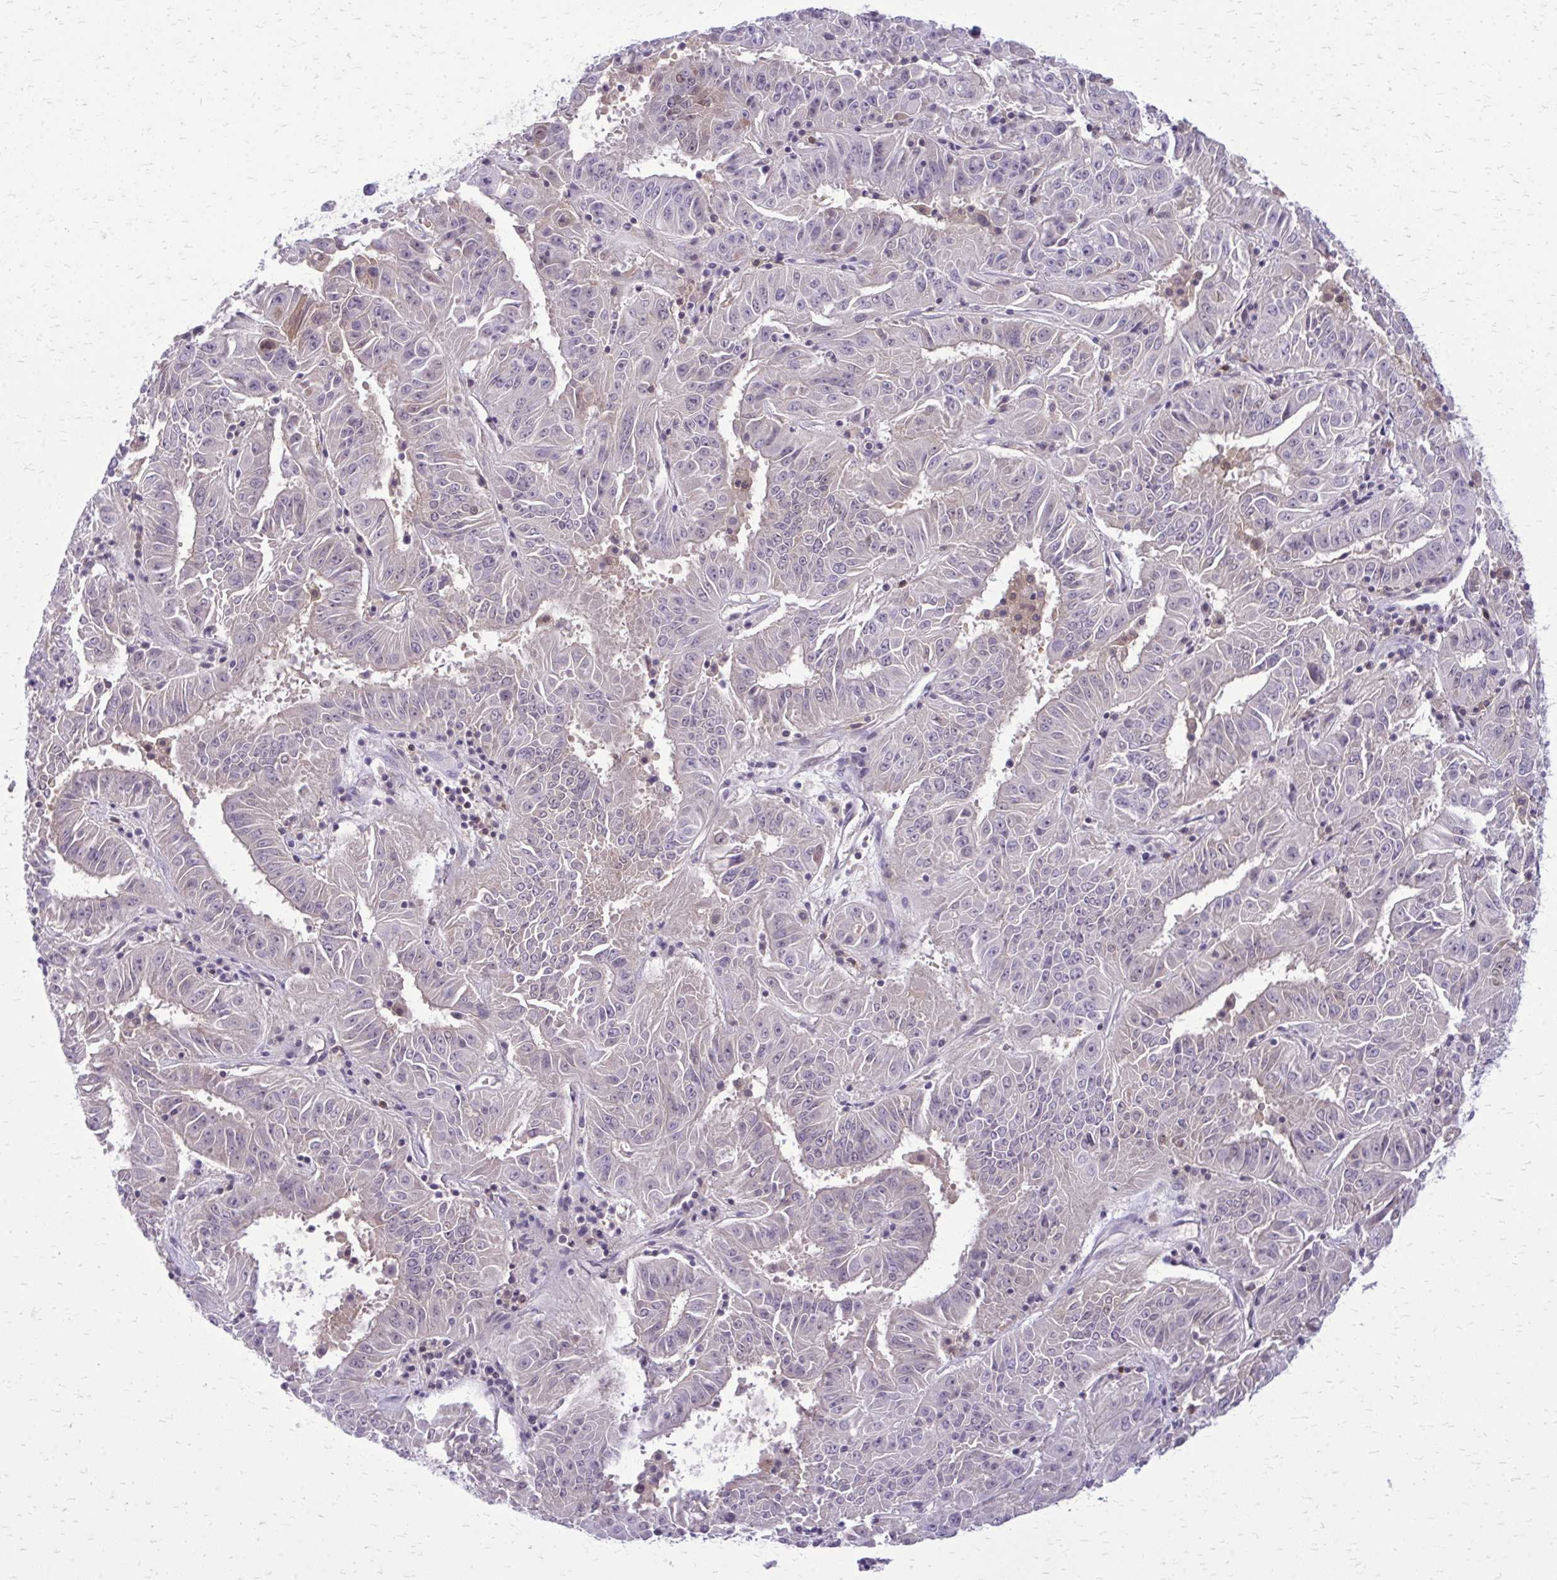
{"staining": {"intensity": "negative", "quantity": "none", "location": "none"}, "tissue": "pancreatic cancer", "cell_type": "Tumor cells", "image_type": "cancer", "snomed": [{"axis": "morphology", "description": "Adenocarcinoma, NOS"}, {"axis": "topography", "description": "Pancreas"}], "caption": "Tumor cells show no significant expression in pancreatic cancer.", "gene": "GLRX", "patient": {"sex": "male", "age": 63}}